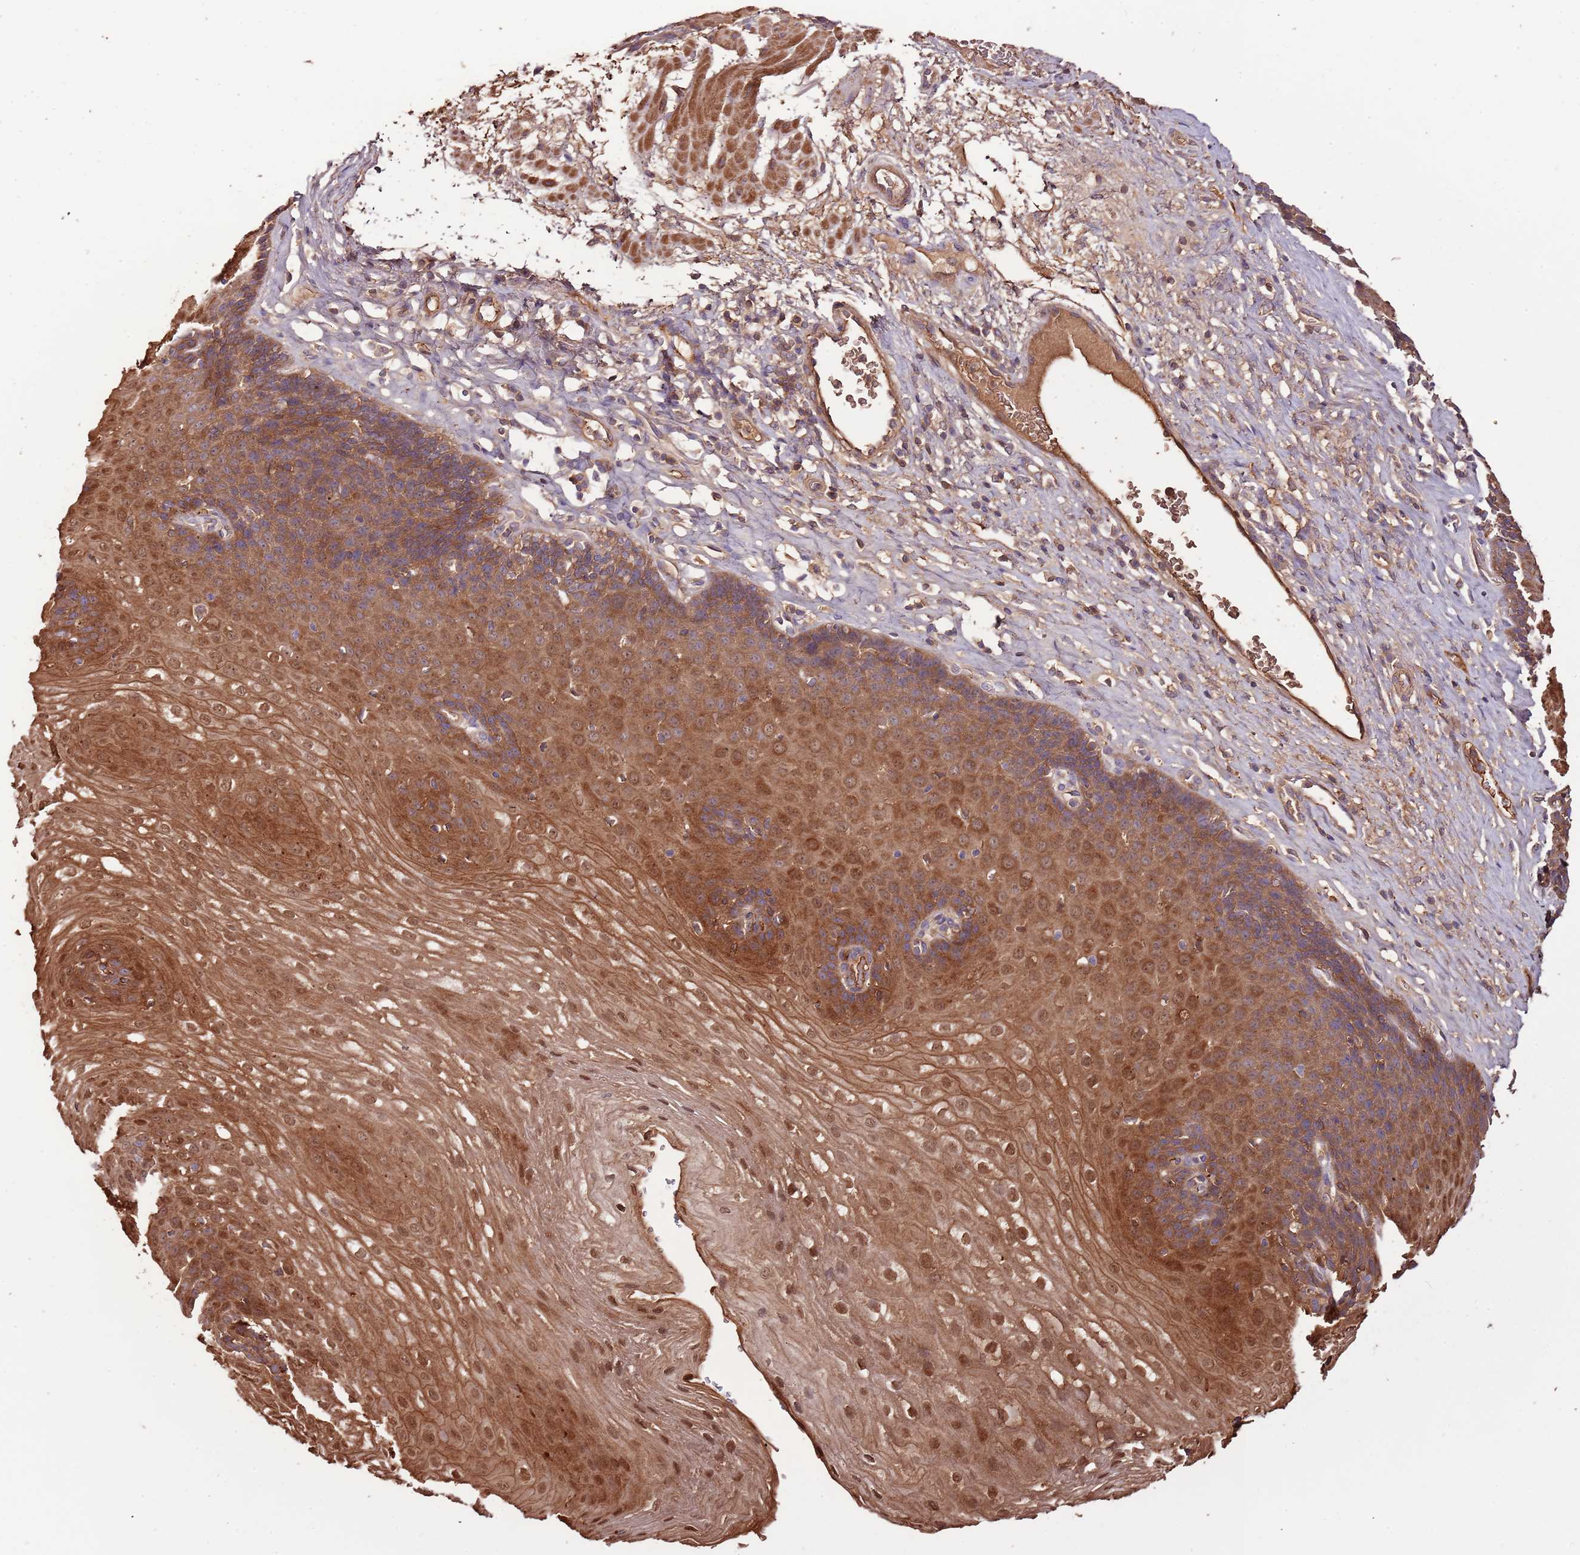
{"staining": {"intensity": "moderate", "quantity": ">75%", "location": "cytoplasmic/membranous,nuclear"}, "tissue": "esophagus", "cell_type": "Squamous epithelial cells", "image_type": "normal", "snomed": [{"axis": "morphology", "description": "Normal tissue, NOS"}, {"axis": "topography", "description": "Esophagus"}], "caption": "Protein staining by immunohistochemistry exhibits moderate cytoplasmic/membranous,nuclear positivity in about >75% of squamous epithelial cells in benign esophagus. The staining was performed using DAB (3,3'-diaminobenzidine), with brown indicating positive protein expression. Nuclei are stained blue with hematoxylin.", "gene": "DENR", "patient": {"sex": "female", "age": 66}}